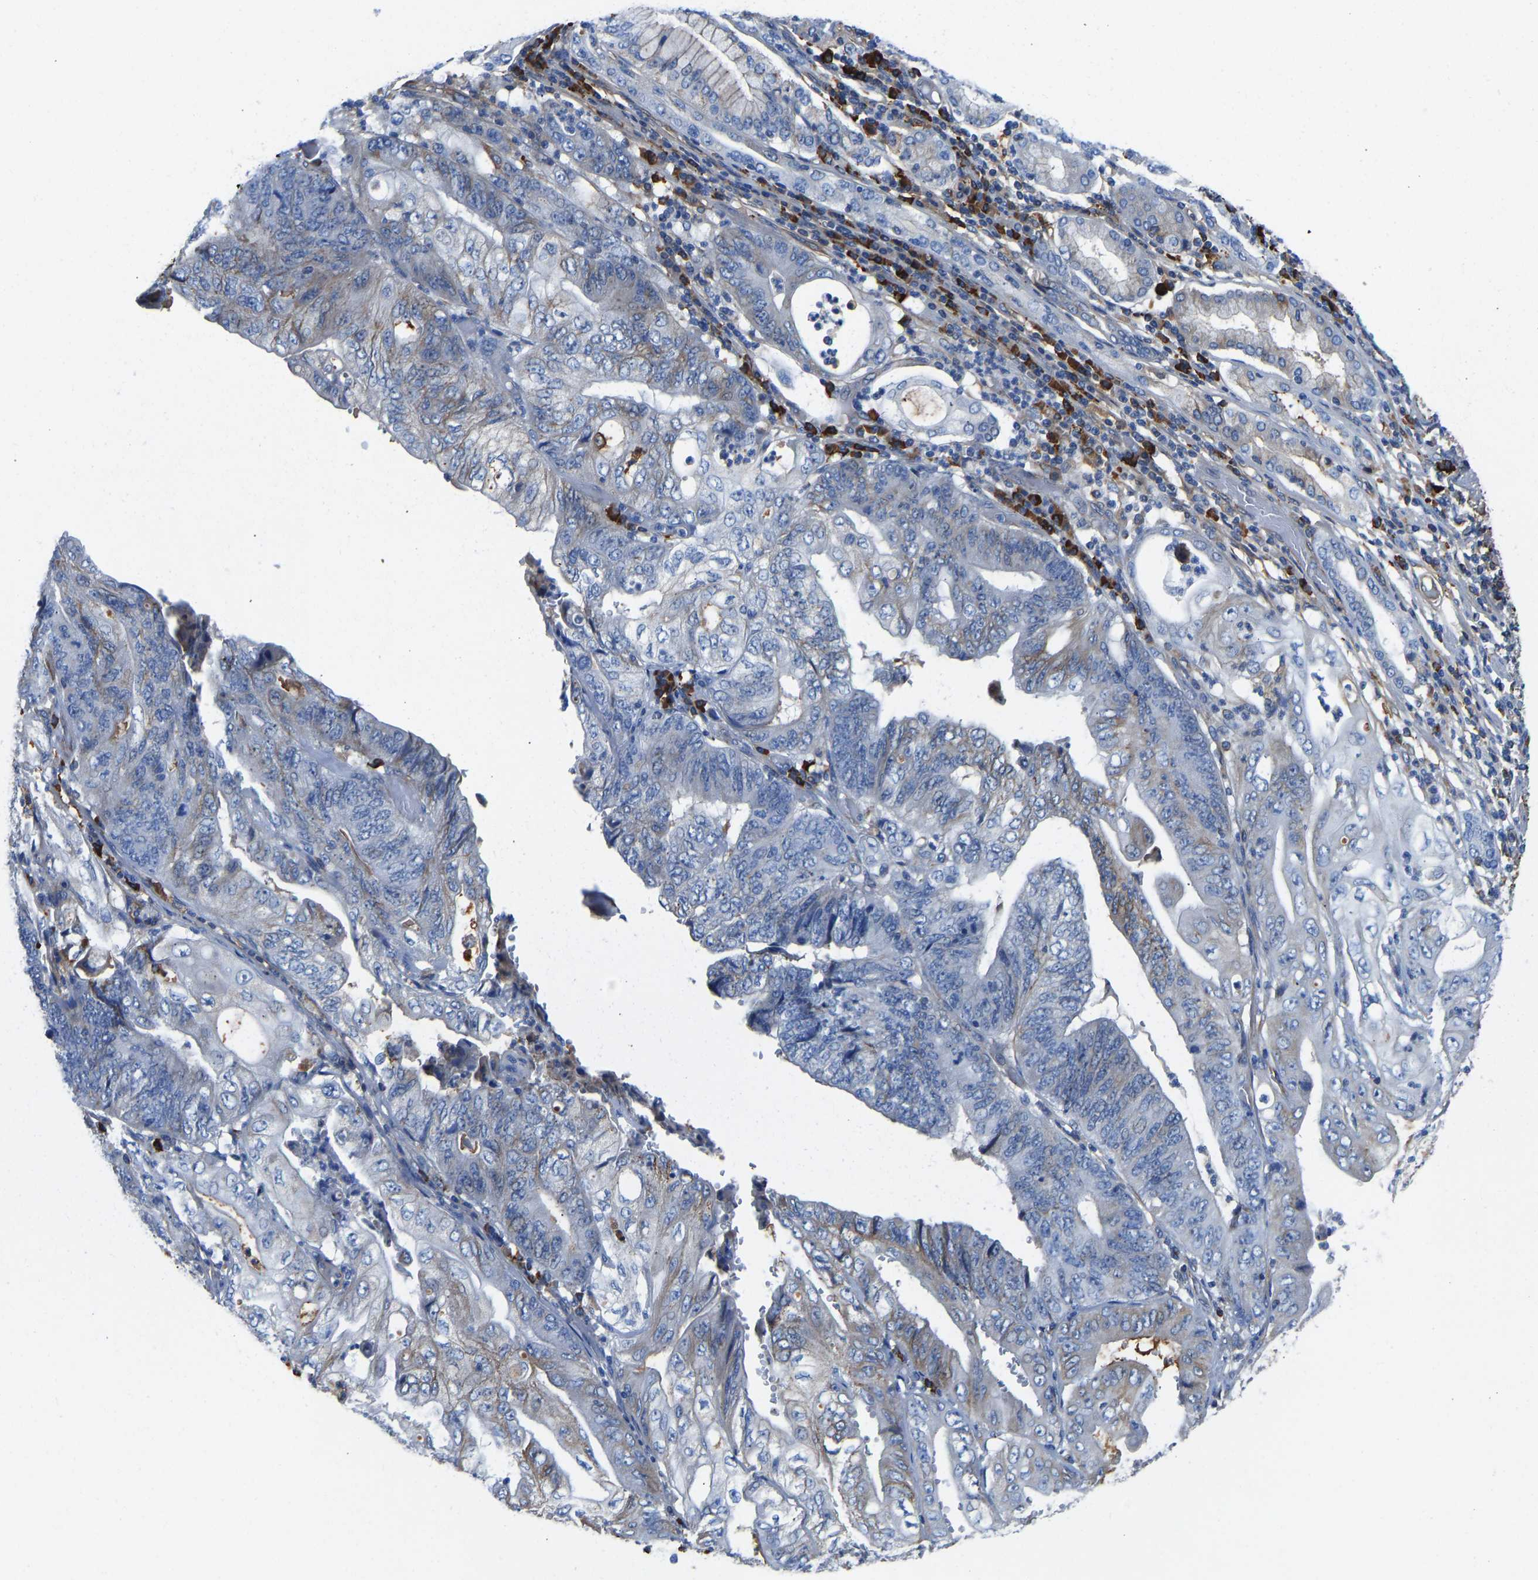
{"staining": {"intensity": "negative", "quantity": "none", "location": "none"}, "tissue": "stomach cancer", "cell_type": "Tumor cells", "image_type": "cancer", "snomed": [{"axis": "morphology", "description": "Adenocarcinoma, NOS"}, {"axis": "topography", "description": "Stomach"}], "caption": "Adenocarcinoma (stomach) was stained to show a protein in brown. There is no significant positivity in tumor cells.", "gene": "HSPG2", "patient": {"sex": "female", "age": 73}}